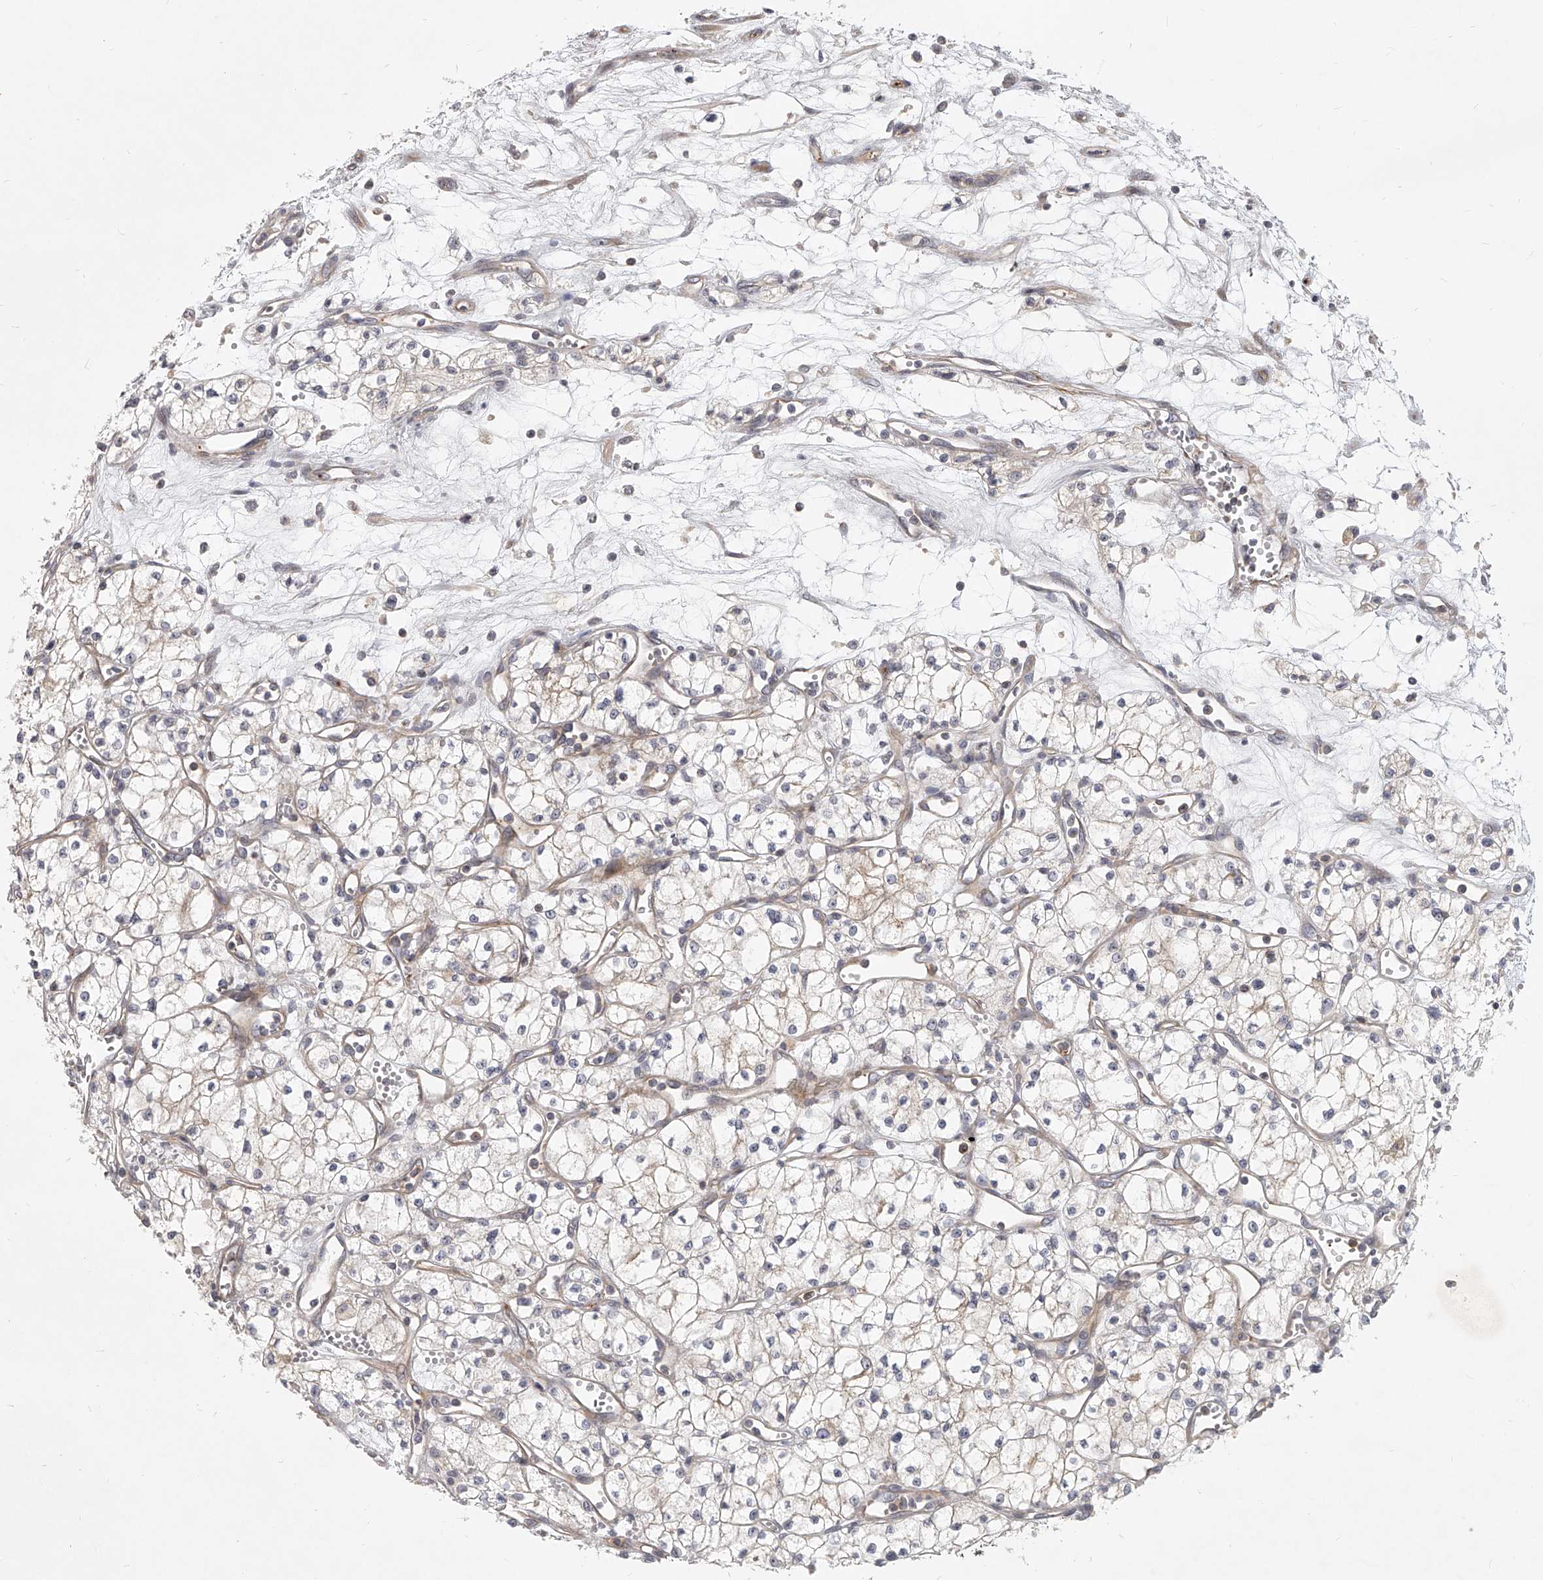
{"staining": {"intensity": "weak", "quantity": "<25%", "location": "cytoplasmic/membranous"}, "tissue": "renal cancer", "cell_type": "Tumor cells", "image_type": "cancer", "snomed": [{"axis": "morphology", "description": "Adenocarcinoma, NOS"}, {"axis": "topography", "description": "Kidney"}], "caption": "Immunohistochemistry of renal cancer (adenocarcinoma) shows no staining in tumor cells.", "gene": "SLC37A1", "patient": {"sex": "male", "age": 59}}